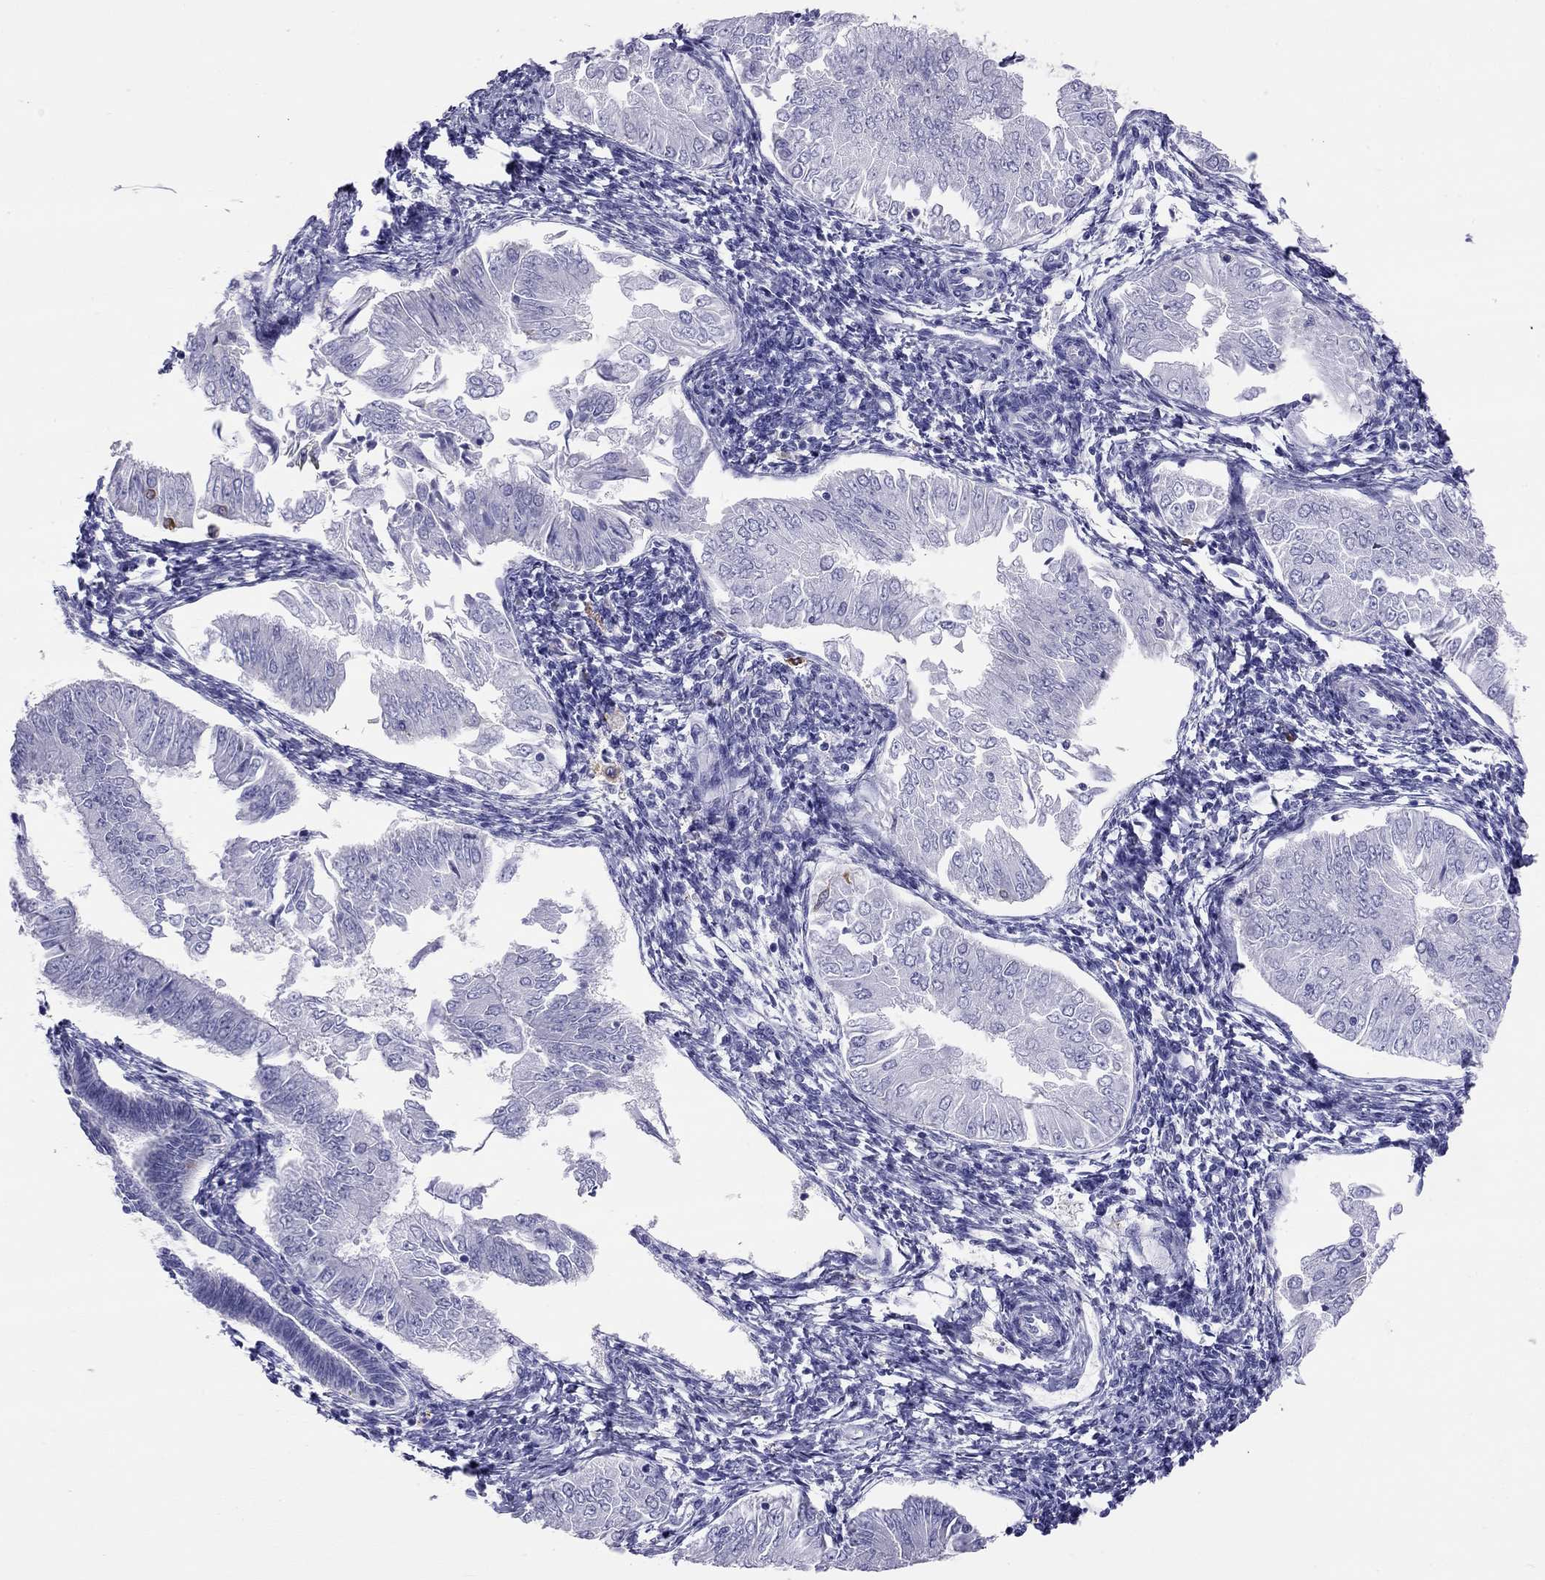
{"staining": {"intensity": "negative", "quantity": "none", "location": "none"}, "tissue": "endometrial cancer", "cell_type": "Tumor cells", "image_type": "cancer", "snomed": [{"axis": "morphology", "description": "Adenocarcinoma, NOS"}, {"axis": "topography", "description": "Endometrium"}], "caption": "This is an immunohistochemistry photomicrograph of endometrial cancer (adenocarcinoma). There is no staining in tumor cells.", "gene": "HLA-DQB2", "patient": {"sex": "female", "age": 53}}